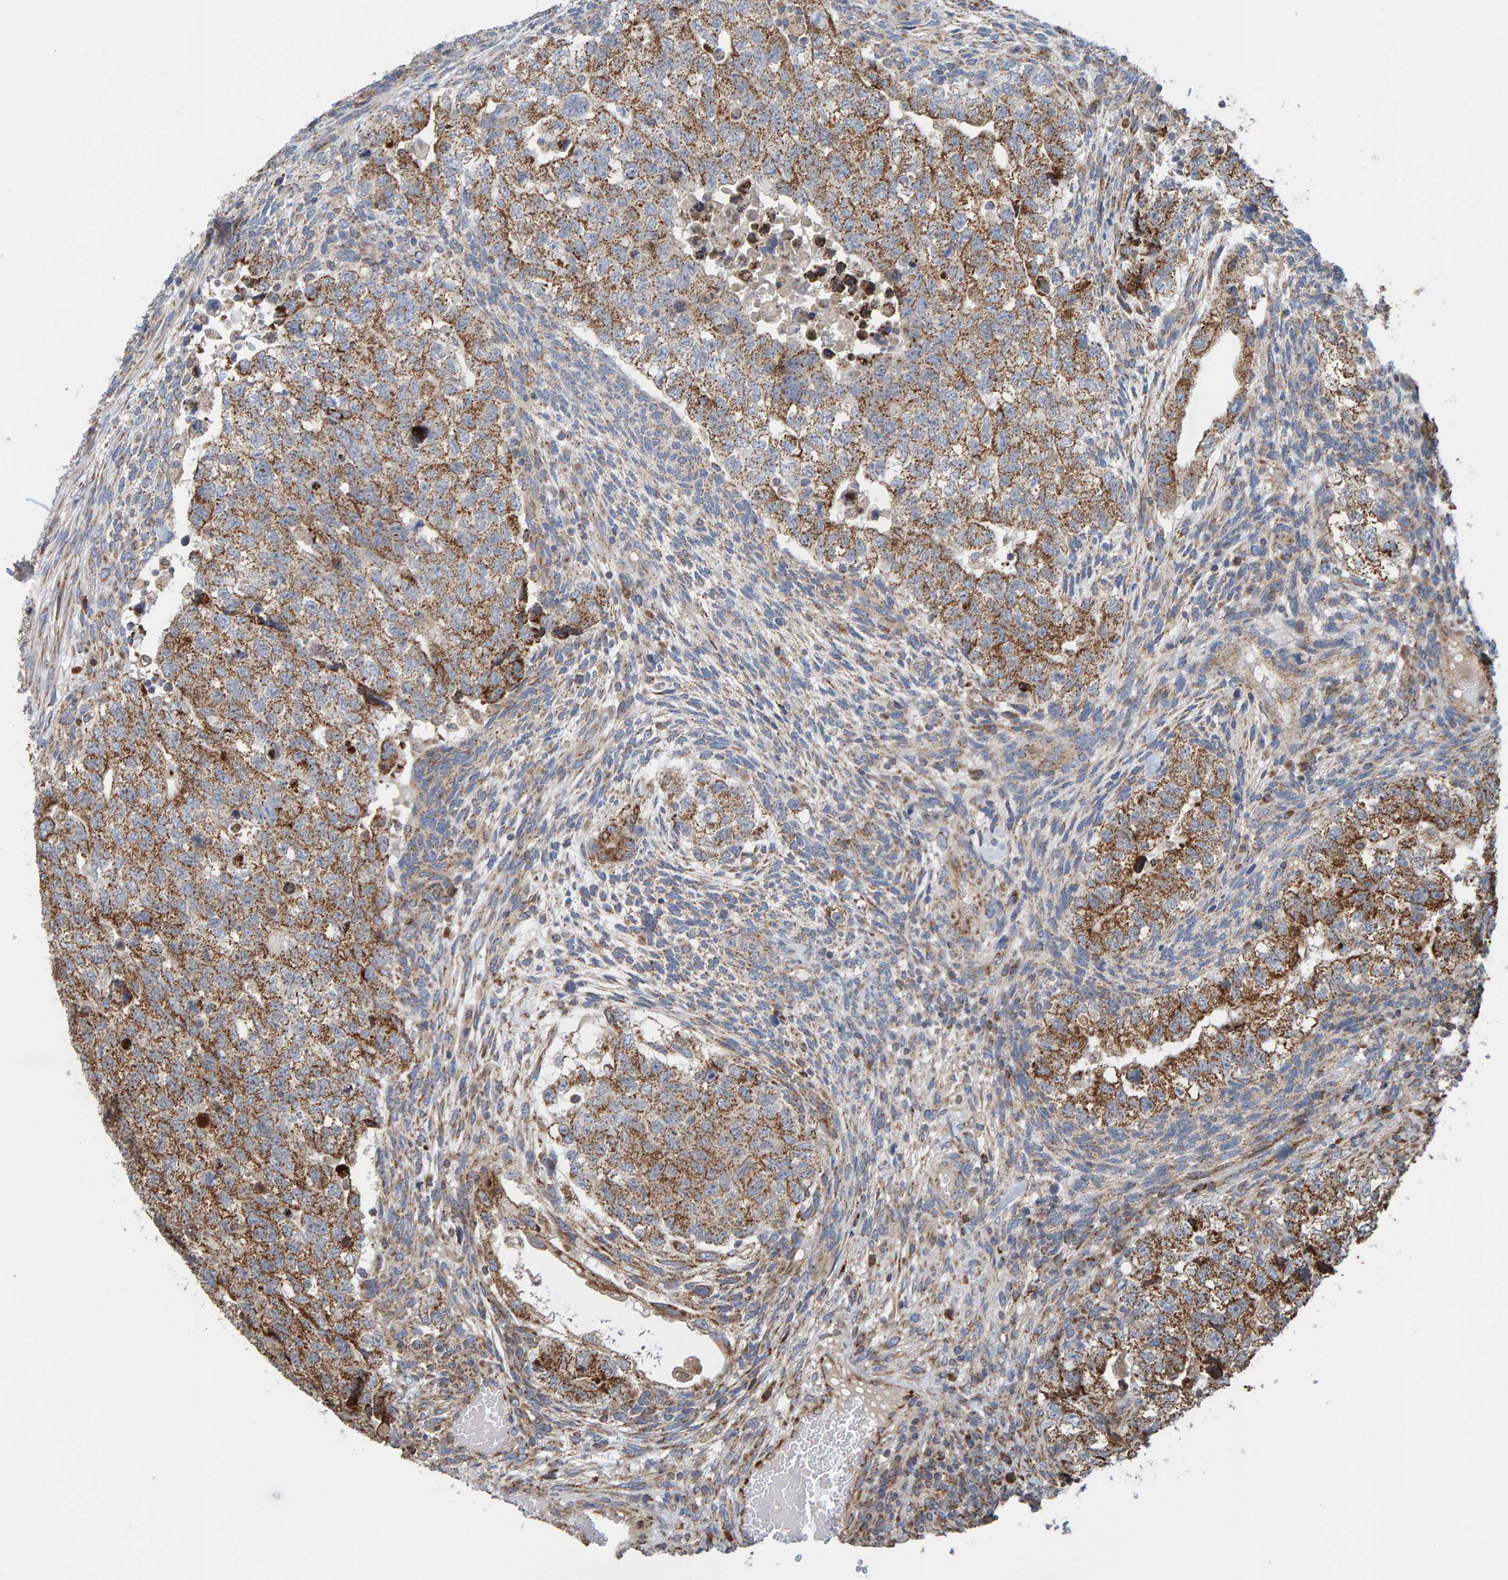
{"staining": {"intensity": "strong", "quantity": ">75%", "location": "cytoplasmic/membranous"}, "tissue": "testis cancer", "cell_type": "Tumor cells", "image_type": "cancer", "snomed": [{"axis": "morphology", "description": "Carcinoma, Embryonal, NOS"}, {"axis": "topography", "description": "Testis"}], "caption": "IHC of human testis cancer reveals high levels of strong cytoplasmic/membranous staining in about >75% of tumor cells. (brown staining indicates protein expression, while blue staining denotes nuclei).", "gene": "MRPL45", "patient": {"sex": "male", "age": 36}}